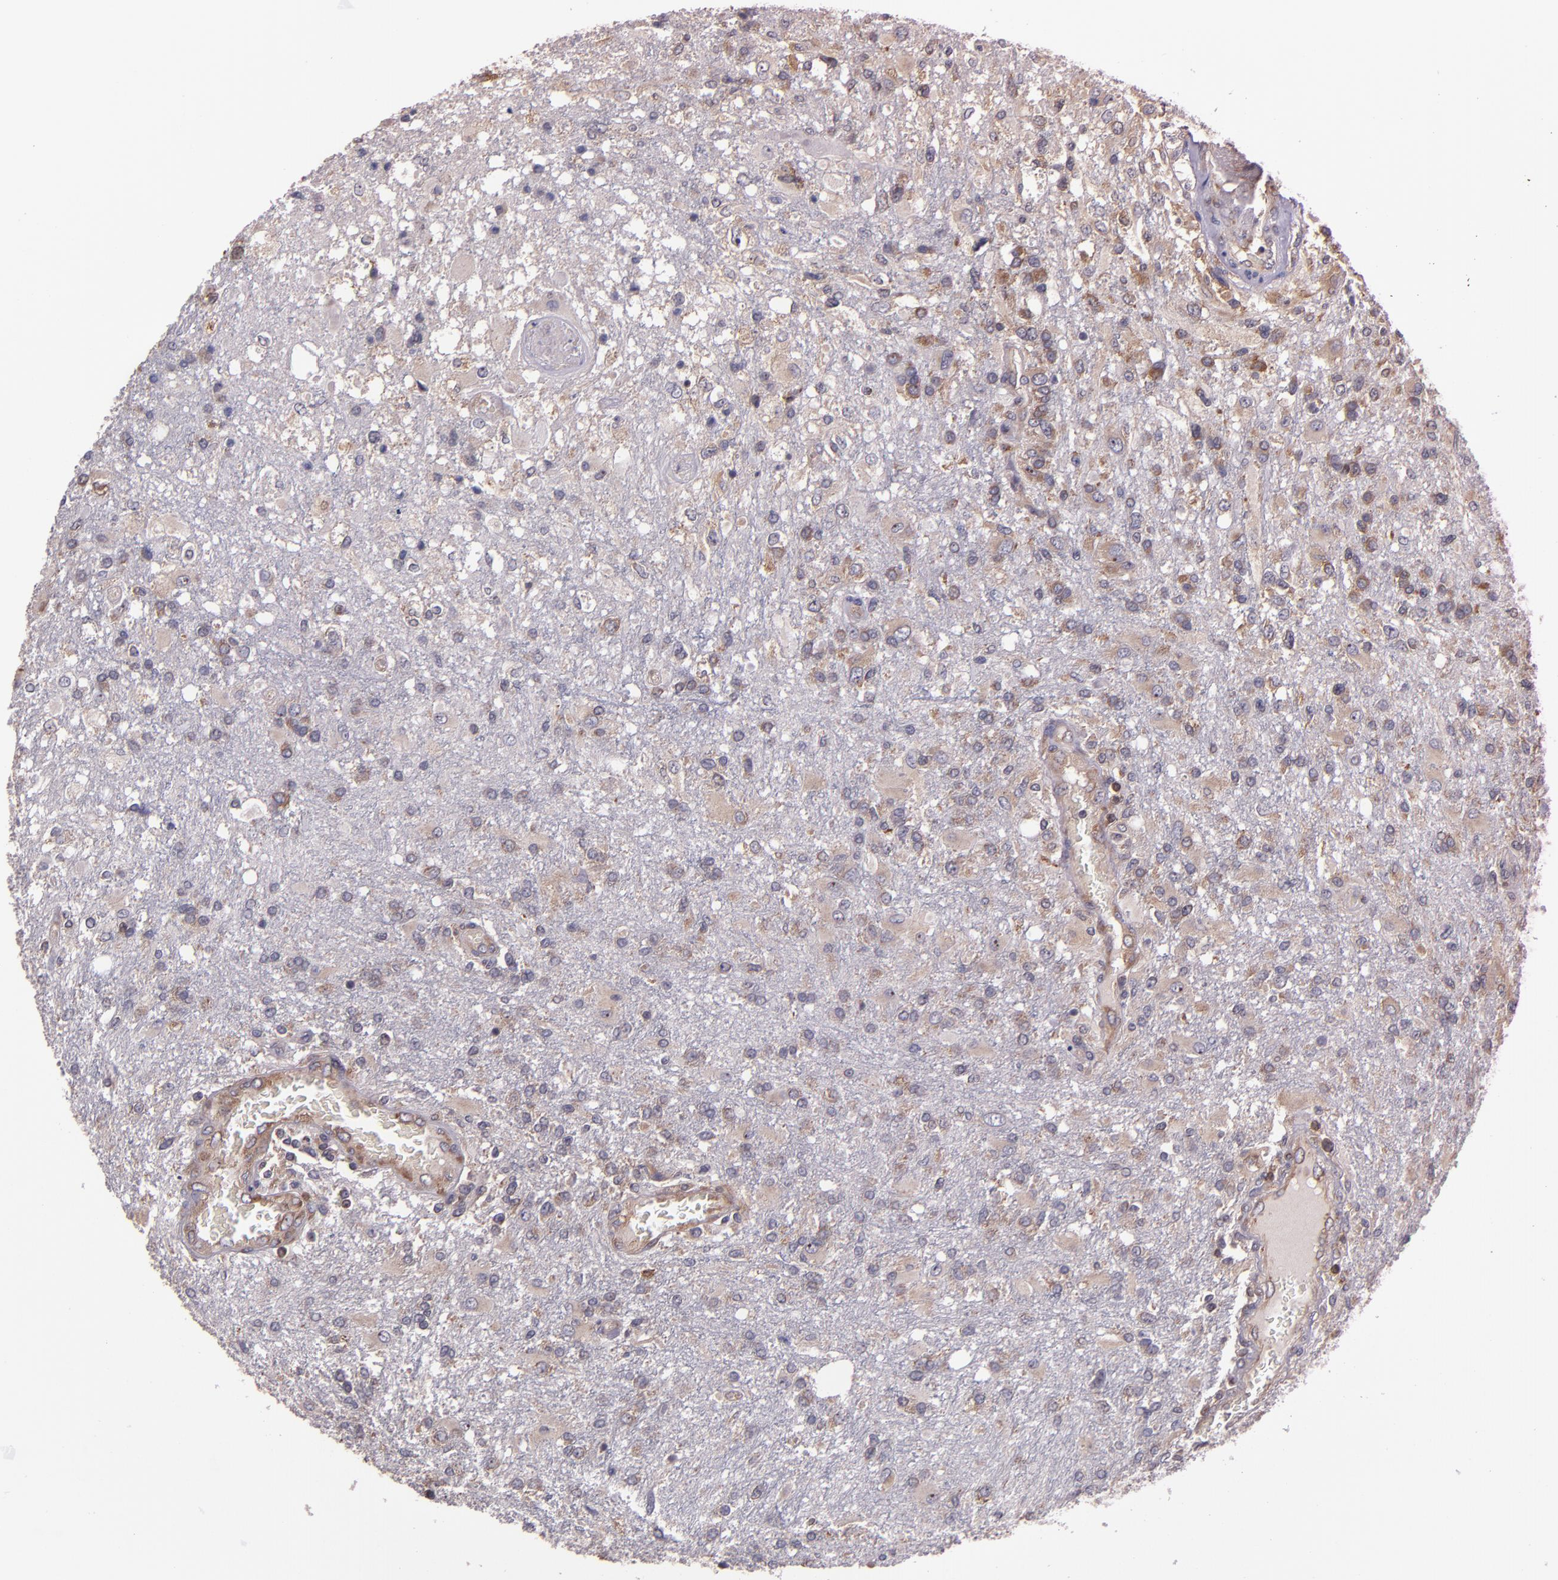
{"staining": {"intensity": "moderate", "quantity": "25%-75%", "location": "cytoplasmic/membranous"}, "tissue": "glioma", "cell_type": "Tumor cells", "image_type": "cancer", "snomed": [{"axis": "morphology", "description": "Glioma, malignant, High grade"}, {"axis": "topography", "description": "Cerebral cortex"}], "caption": "DAB (3,3'-diaminobenzidine) immunohistochemical staining of human glioma displays moderate cytoplasmic/membranous protein staining in about 25%-75% of tumor cells.", "gene": "EIF4ENIF1", "patient": {"sex": "male", "age": 79}}